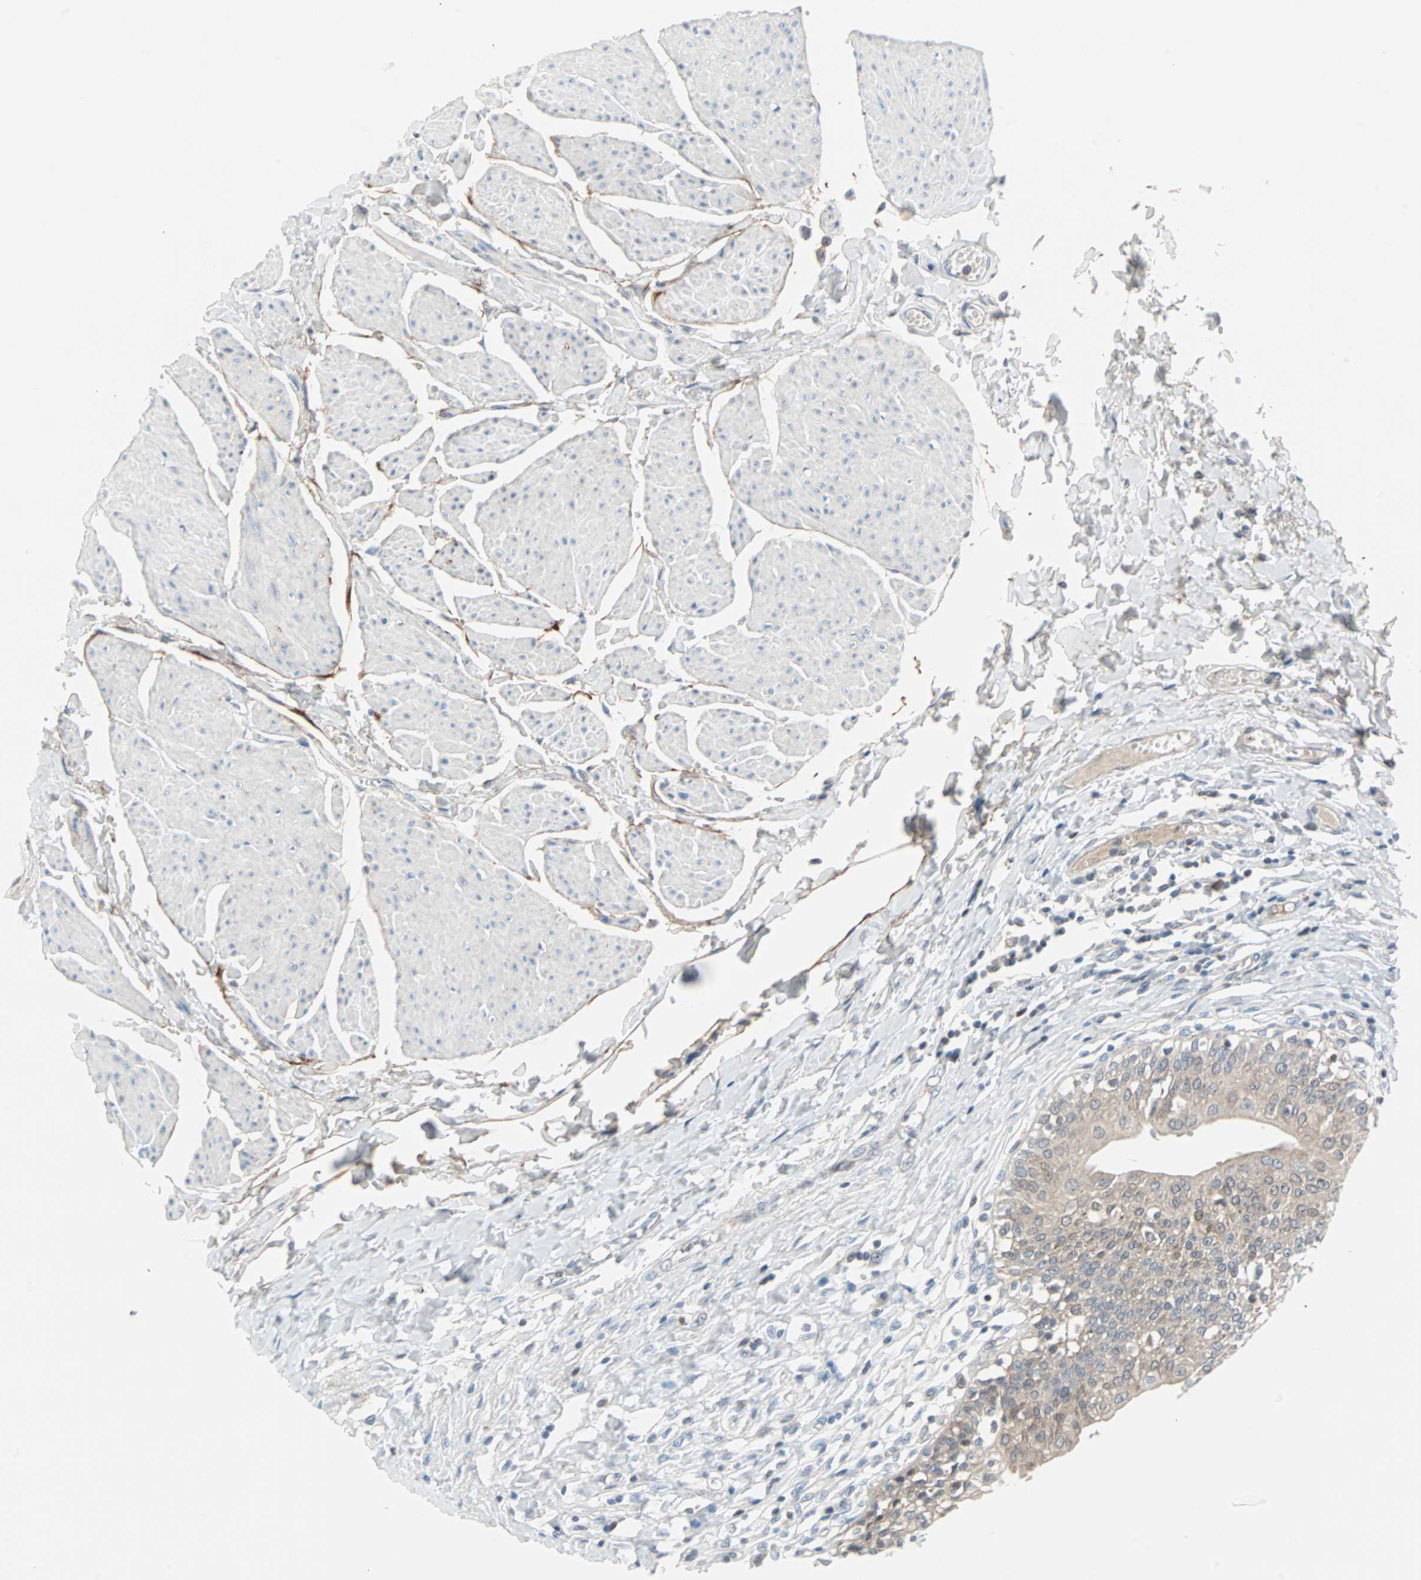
{"staining": {"intensity": "moderate", "quantity": "25%-75%", "location": "cytoplasmic/membranous,nuclear"}, "tissue": "urinary bladder", "cell_type": "Urothelial cells", "image_type": "normal", "snomed": [{"axis": "morphology", "description": "Normal tissue, NOS"}, {"axis": "topography", "description": "Urinary bladder"}], "caption": "IHC (DAB (3,3'-diaminobenzidine)) staining of normal human urinary bladder exhibits moderate cytoplasmic/membranous,nuclear protein positivity in approximately 25%-75% of urothelial cells.", "gene": "CASP3", "patient": {"sex": "female", "age": 80}}